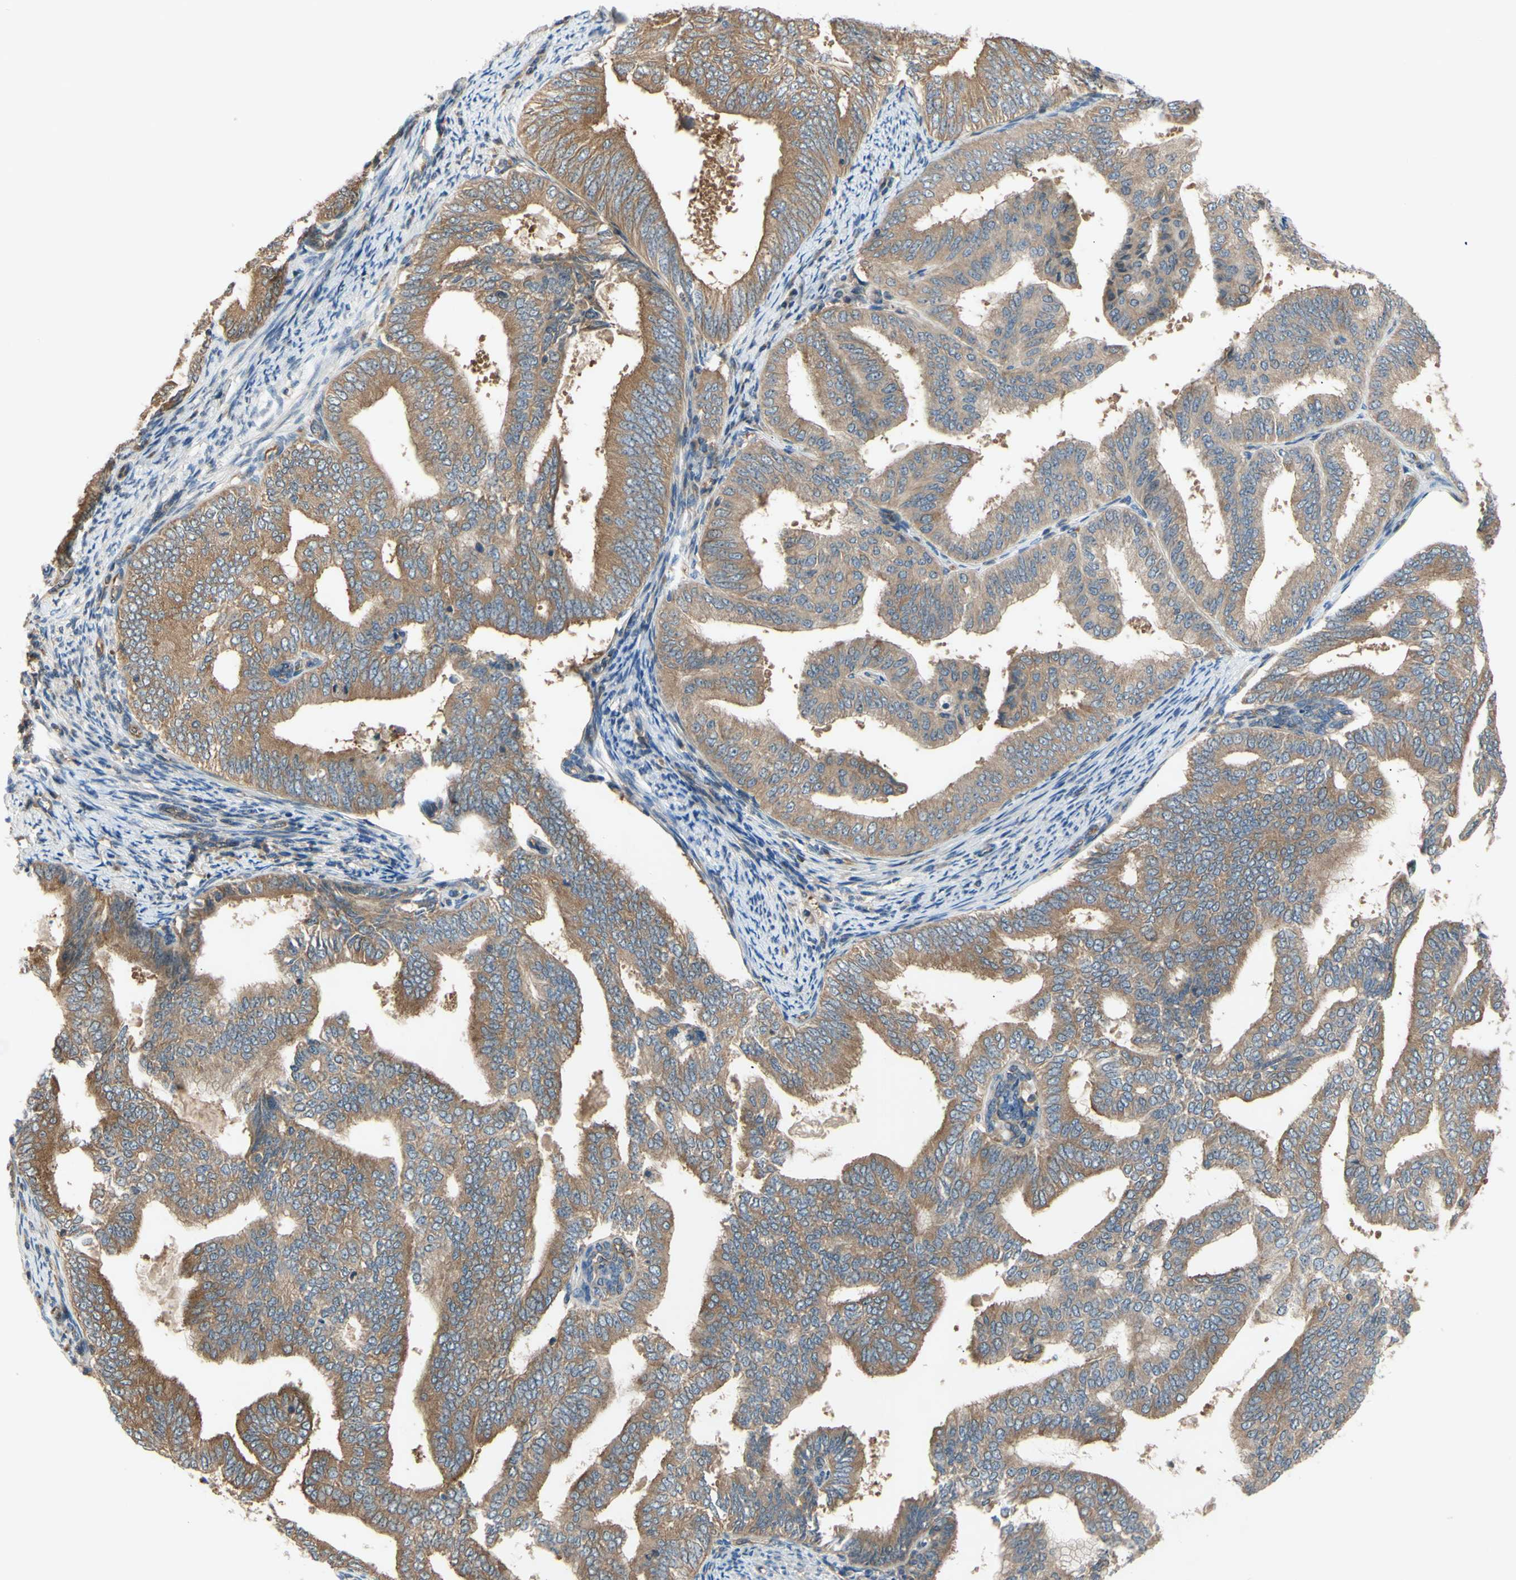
{"staining": {"intensity": "moderate", "quantity": ">75%", "location": "cytoplasmic/membranous"}, "tissue": "endometrial cancer", "cell_type": "Tumor cells", "image_type": "cancer", "snomed": [{"axis": "morphology", "description": "Adenocarcinoma, NOS"}, {"axis": "topography", "description": "Endometrium"}], "caption": "Immunohistochemical staining of endometrial cancer (adenocarcinoma) reveals medium levels of moderate cytoplasmic/membranous protein positivity in approximately >75% of tumor cells.", "gene": "DYNLRB1", "patient": {"sex": "female", "age": 58}}